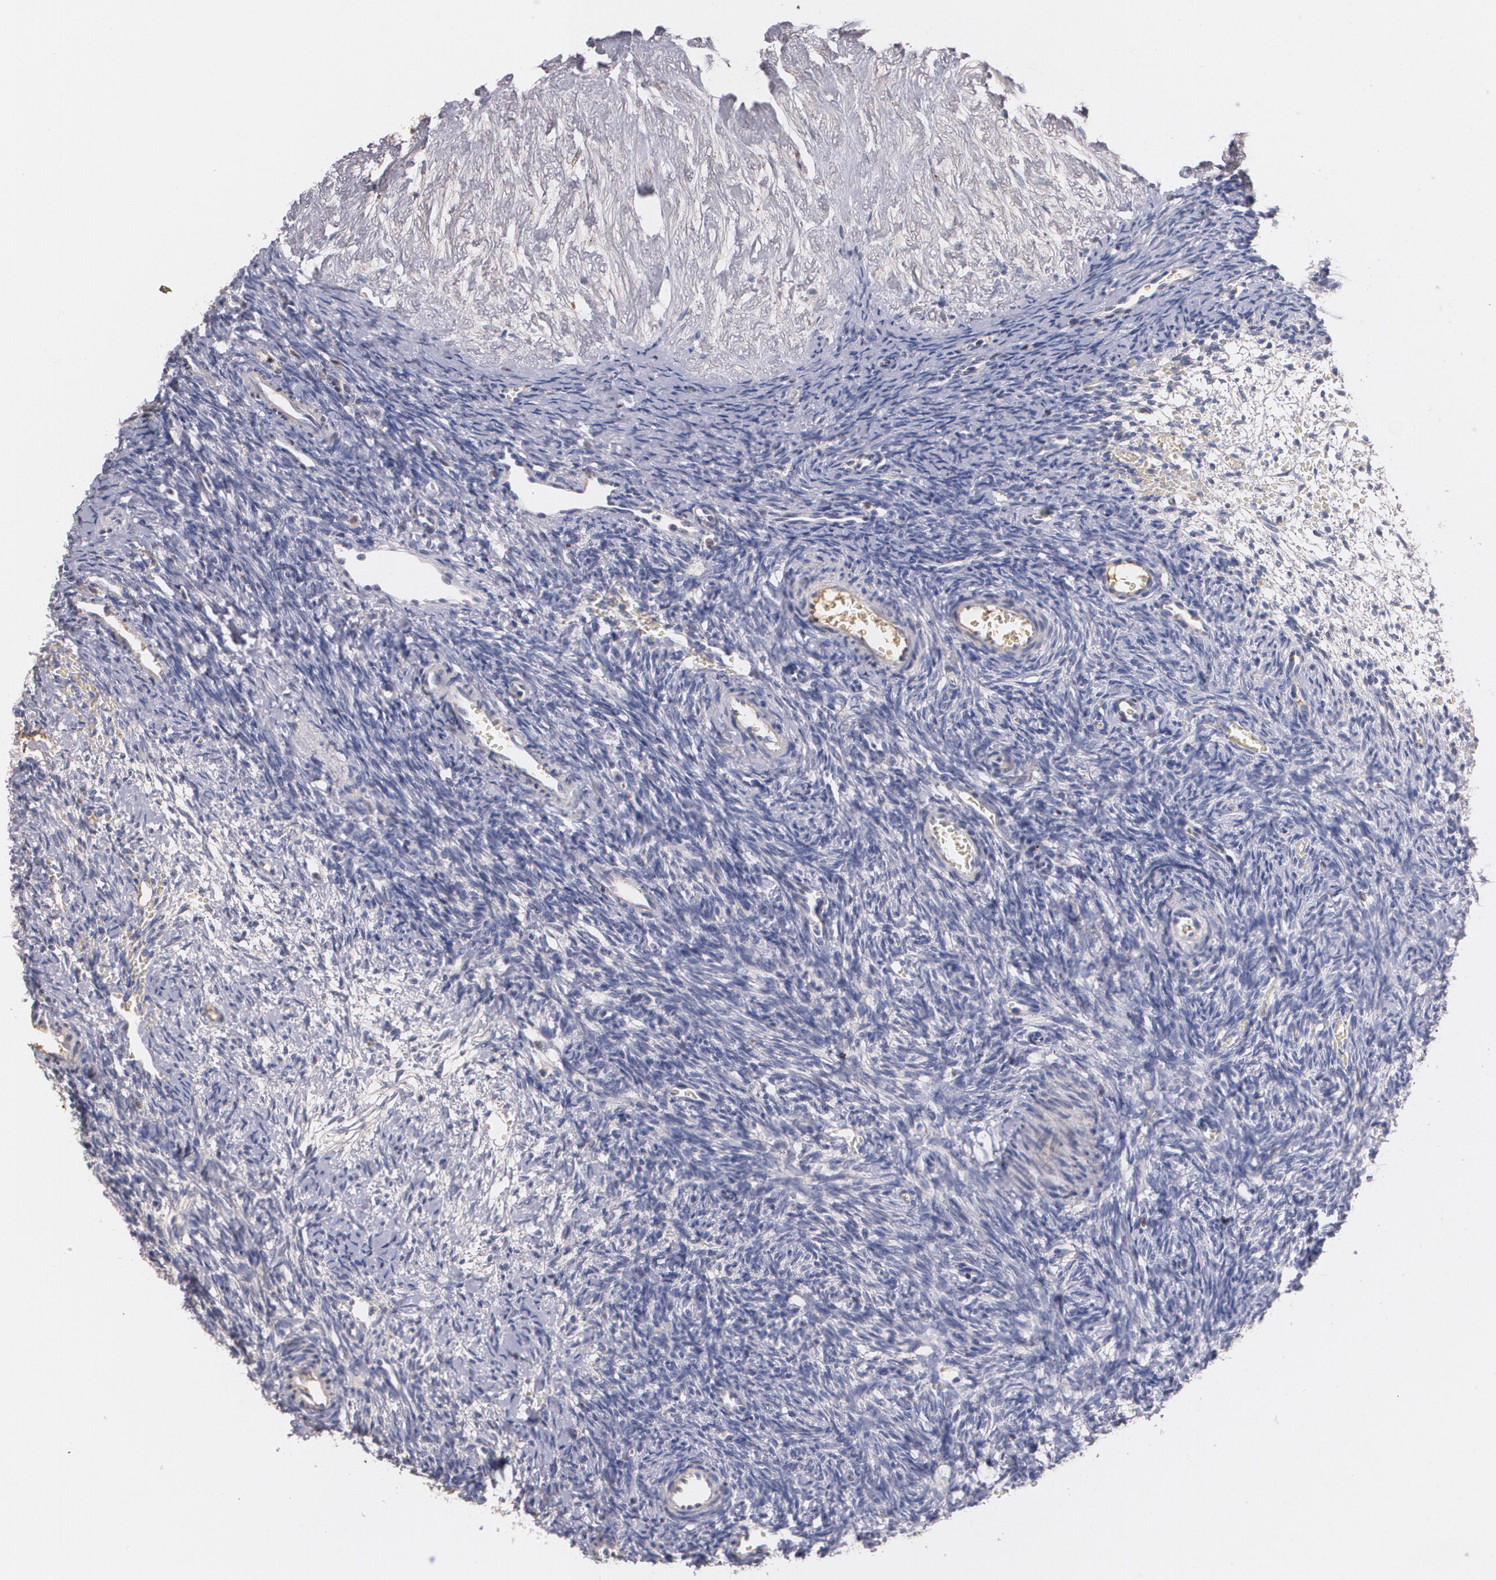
{"staining": {"intensity": "negative", "quantity": "none", "location": "none"}, "tissue": "ovary", "cell_type": "Follicle cells", "image_type": "normal", "snomed": [{"axis": "morphology", "description": "Normal tissue, NOS"}, {"axis": "topography", "description": "Ovary"}], "caption": "Immunohistochemistry (IHC) of normal ovary reveals no staining in follicle cells. (DAB (3,3'-diaminobenzidine) immunohistochemistry (IHC) visualized using brightfield microscopy, high magnification).", "gene": "AMBP", "patient": {"sex": "female", "age": 39}}